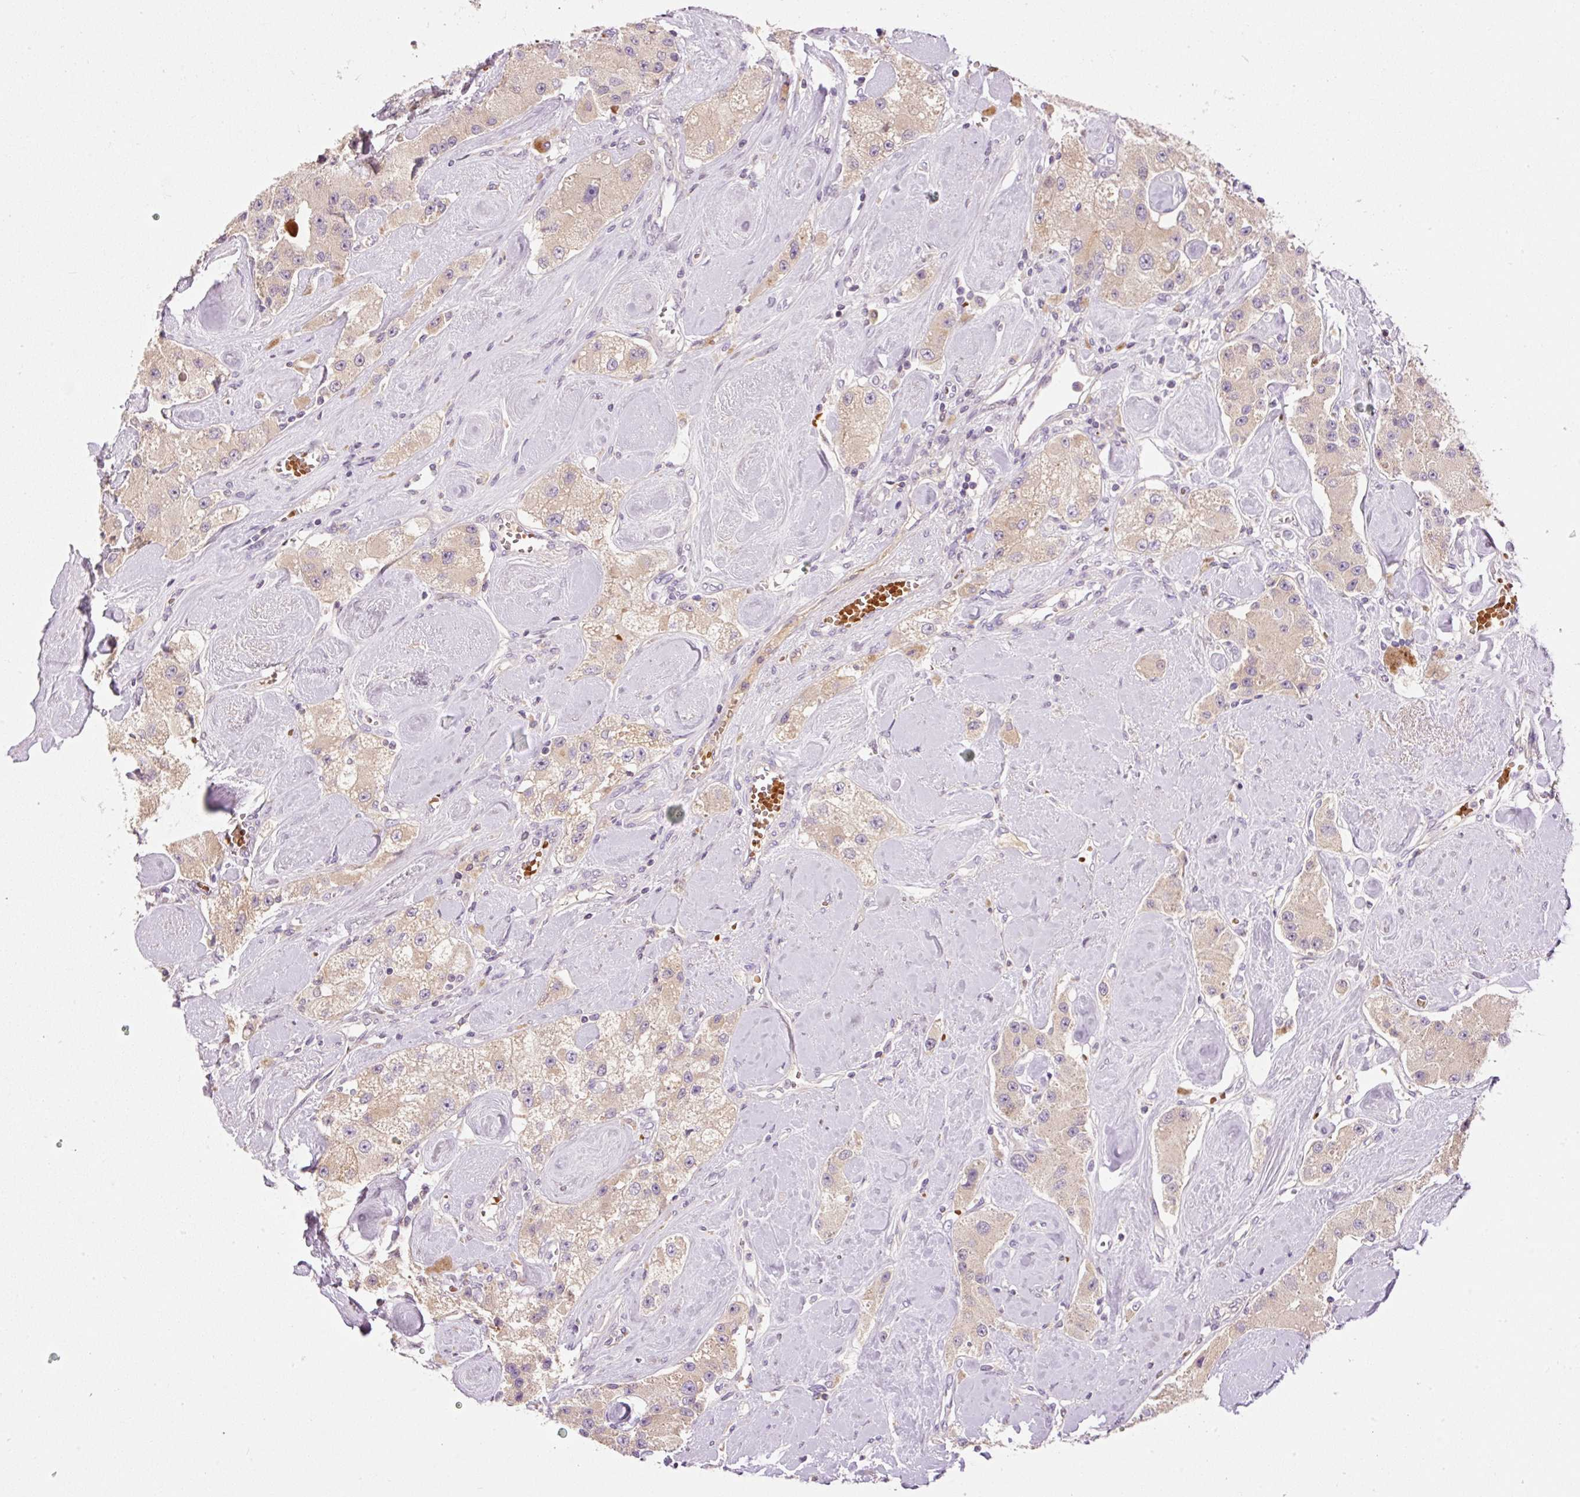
{"staining": {"intensity": "weak", "quantity": "<25%", "location": "cytoplasmic/membranous"}, "tissue": "carcinoid", "cell_type": "Tumor cells", "image_type": "cancer", "snomed": [{"axis": "morphology", "description": "Carcinoid, malignant, NOS"}, {"axis": "topography", "description": "Pancreas"}], "caption": "Immunohistochemical staining of carcinoid displays no significant expression in tumor cells.", "gene": "CMTM8", "patient": {"sex": "male", "age": 41}}